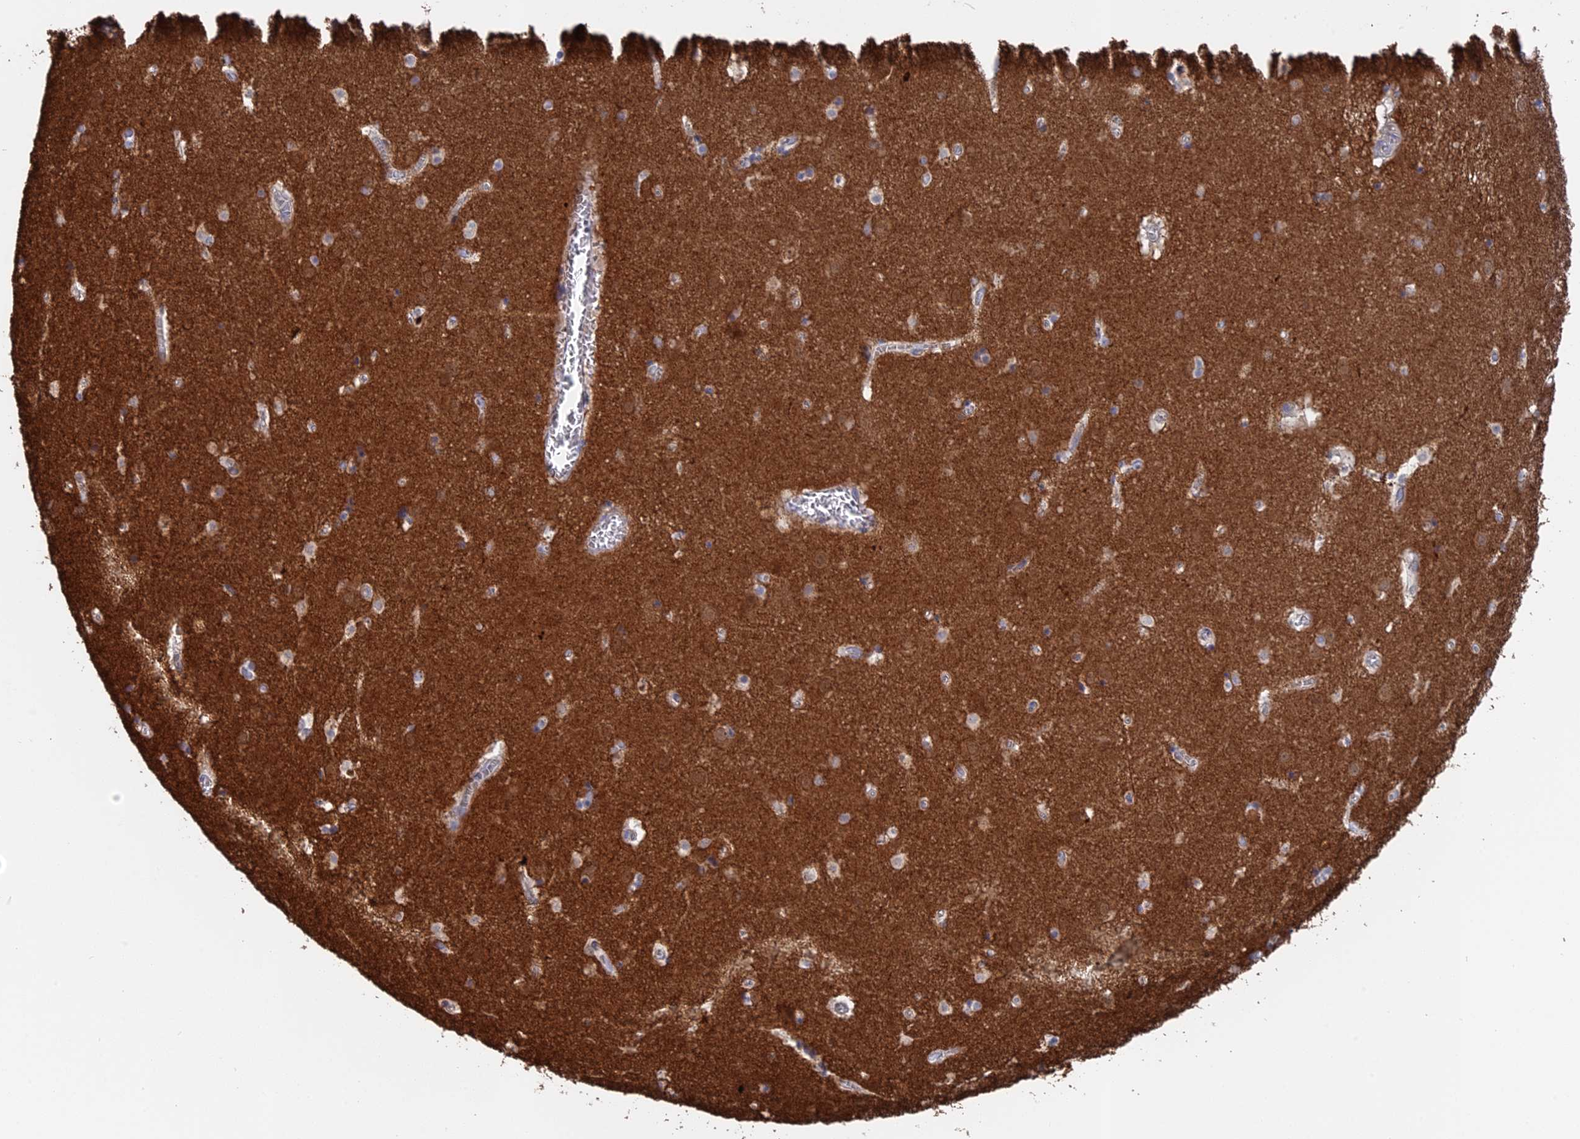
{"staining": {"intensity": "weak", "quantity": "<25%", "location": "cytoplasmic/membranous"}, "tissue": "caudate", "cell_type": "Glial cells", "image_type": "normal", "snomed": [{"axis": "morphology", "description": "Normal tissue, NOS"}, {"axis": "topography", "description": "Lateral ventricle wall"}], "caption": "The image exhibits no staining of glial cells in benign caudate. (Brightfield microscopy of DAB (3,3'-diaminobenzidine) IHC at high magnification).", "gene": "TMEM161A", "patient": {"sex": "male", "age": 70}}